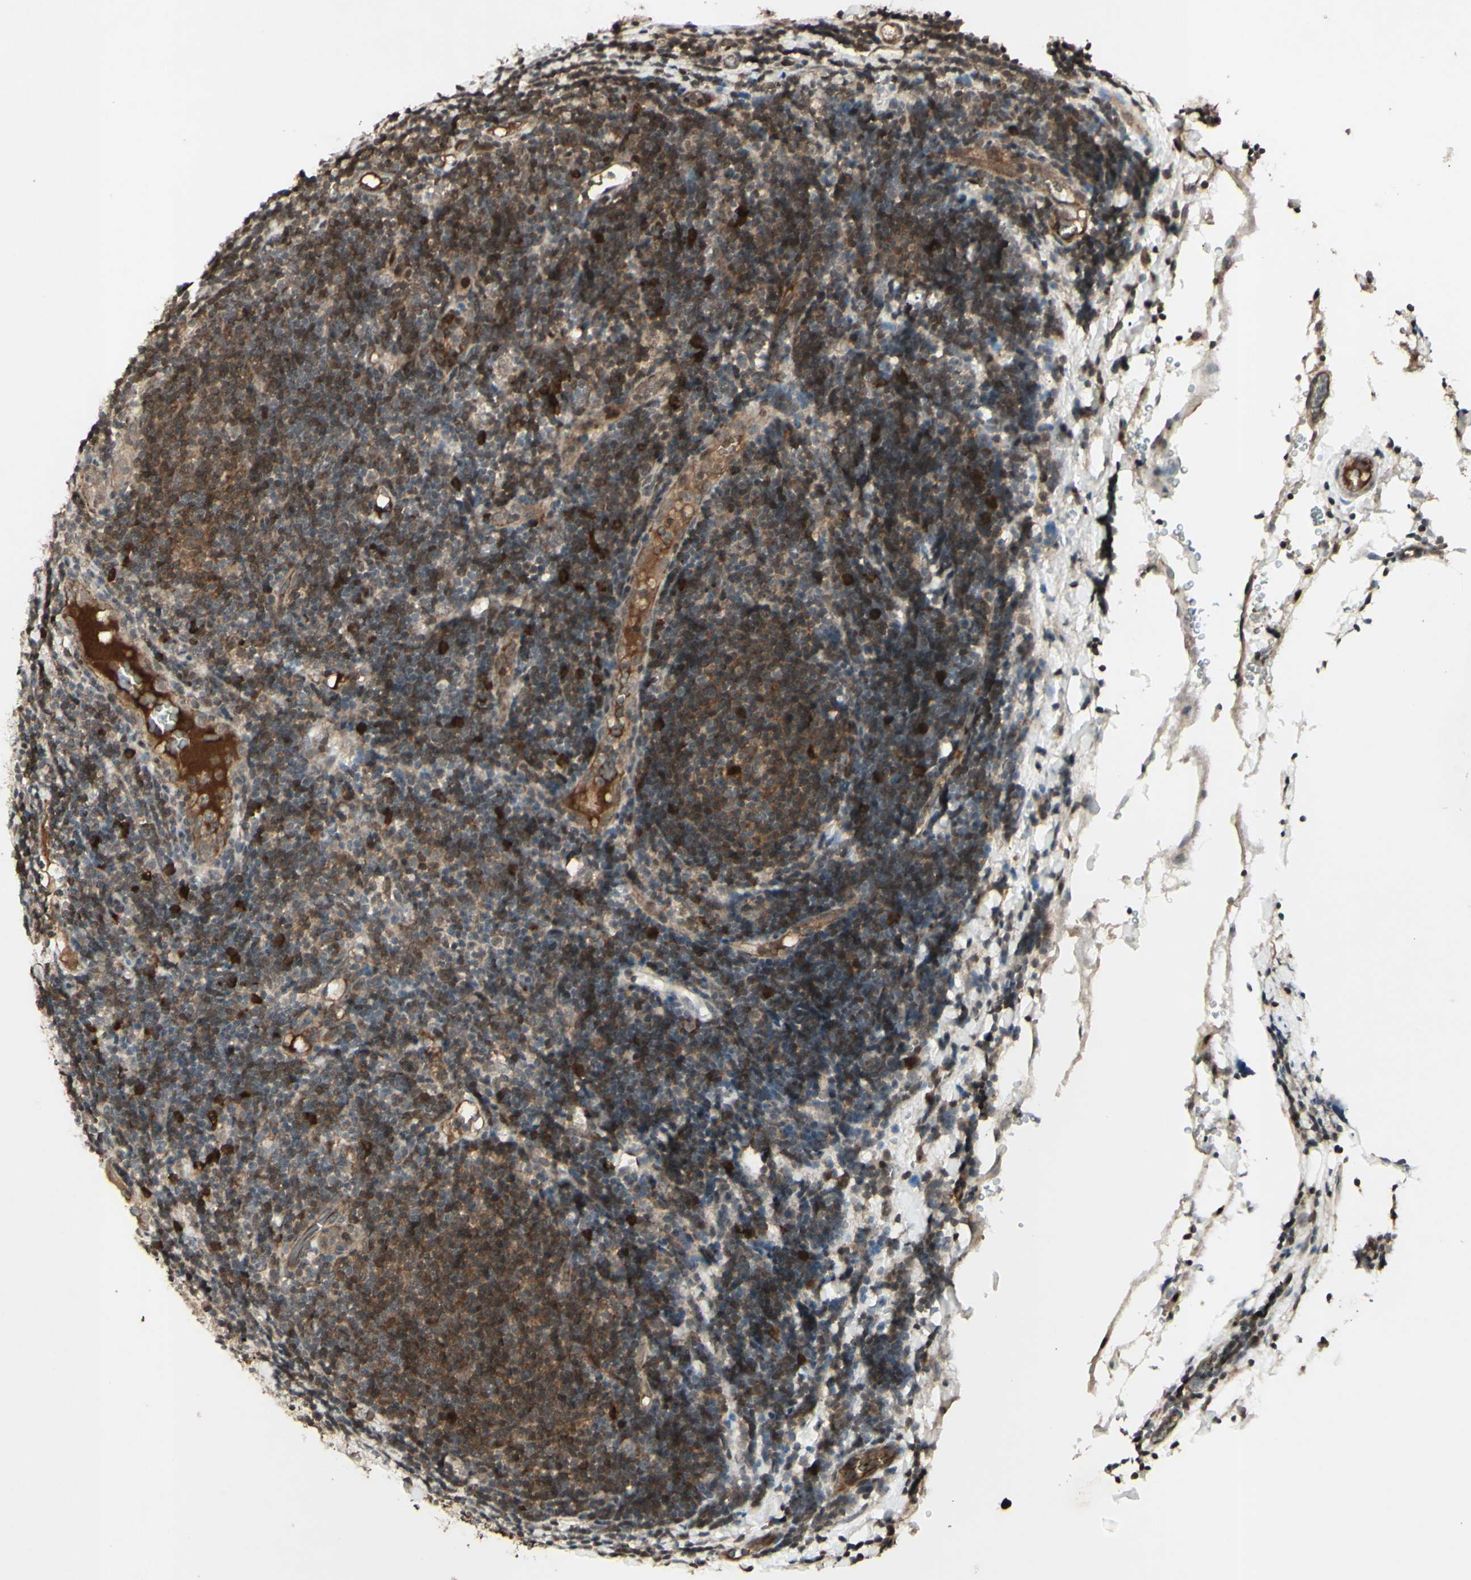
{"staining": {"intensity": "moderate", "quantity": ">75%", "location": "cytoplasmic/membranous,nuclear"}, "tissue": "lymphoma", "cell_type": "Tumor cells", "image_type": "cancer", "snomed": [{"axis": "morphology", "description": "Malignant lymphoma, non-Hodgkin's type, Low grade"}, {"axis": "topography", "description": "Lymph node"}], "caption": "Immunohistochemical staining of low-grade malignant lymphoma, non-Hodgkin's type exhibits medium levels of moderate cytoplasmic/membranous and nuclear protein positivity in approximately >75% of tumor cells. (Brightfield microscopy of DAB IHC at high magnification).", "gene": "BLNK", "patient": {"sex": "male", "age": 83}}